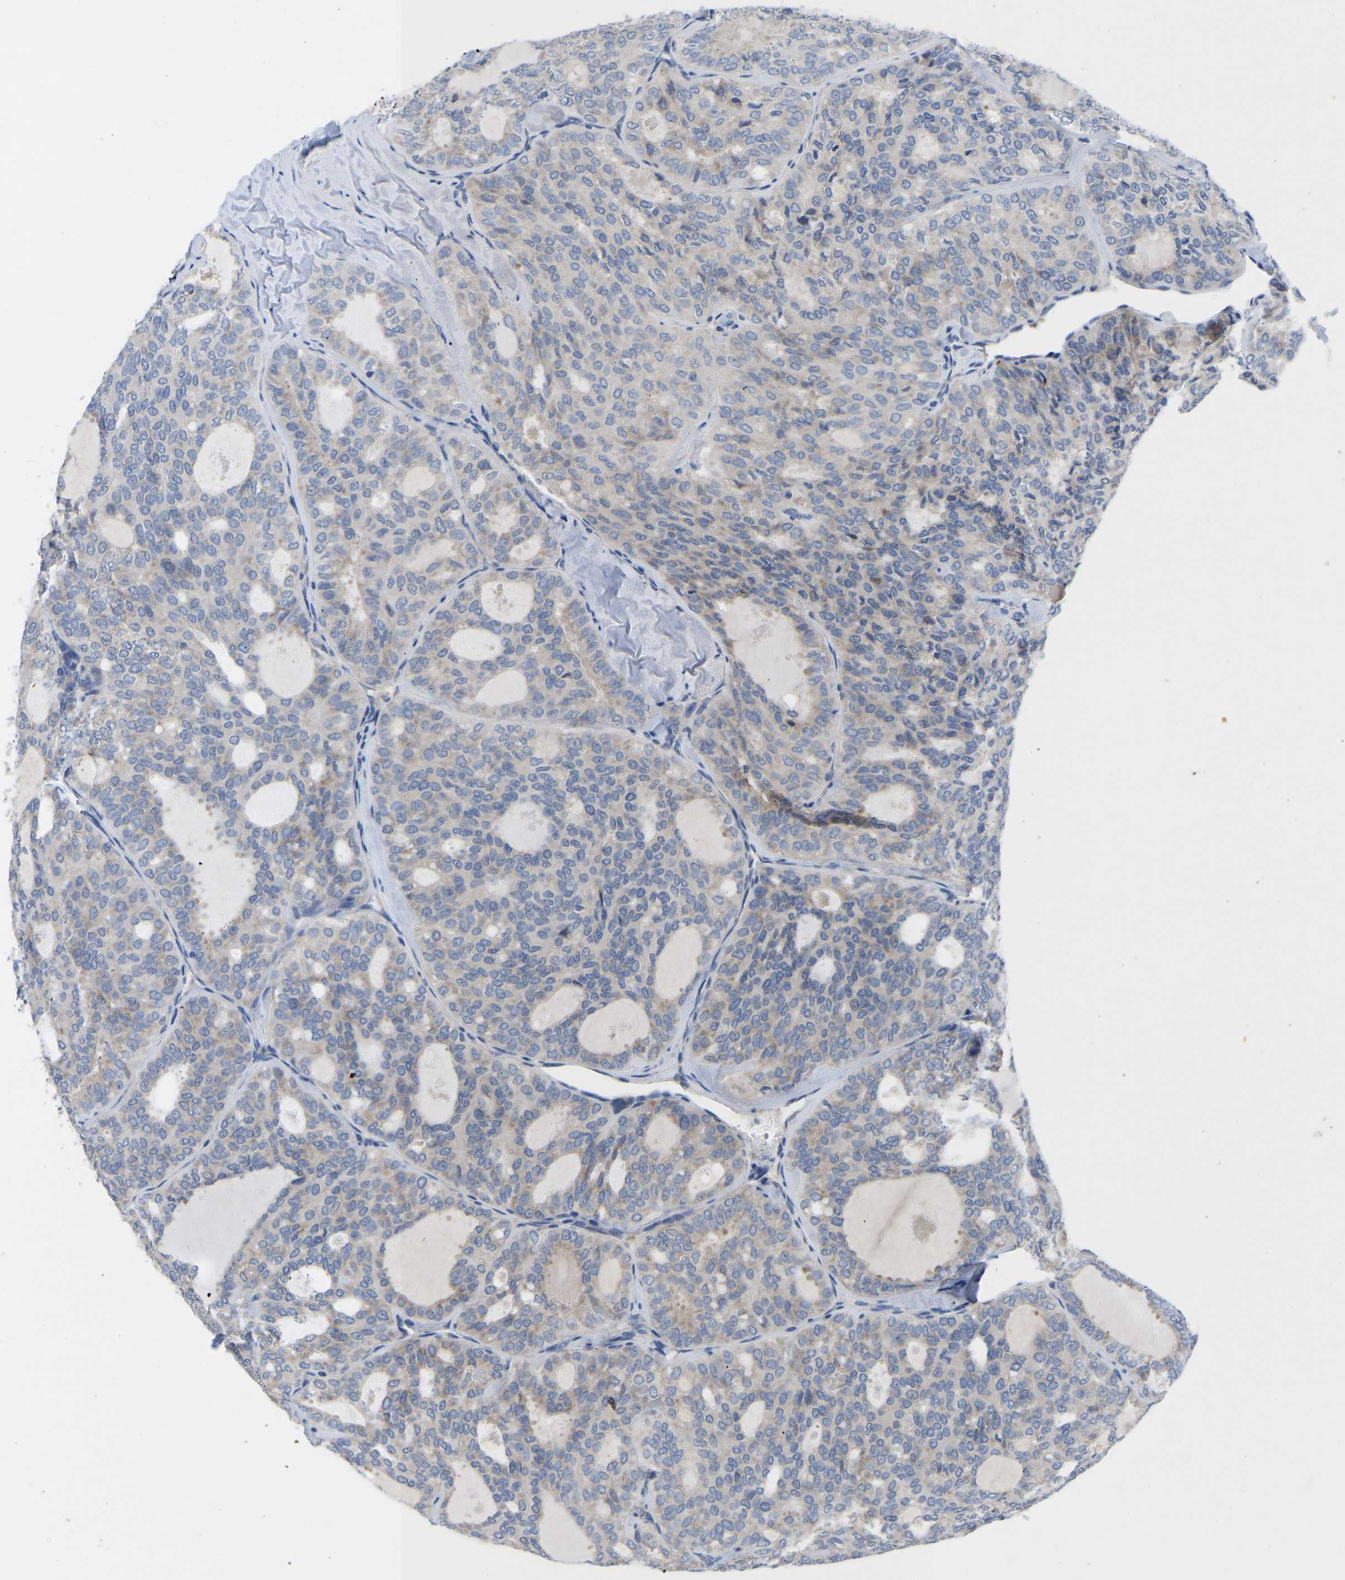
{"staining": {"intensity": "negative", "quantity": "none", "location": "none"}, "tissue": "thyroid cancer", "cell_type": "Tumor cells", "image_type": "cancer", "snomed": [{"axis": "morphology", "description": "Follicular adenoma carcinoma, NOS"}, {"axis": "topography", "description": "Thyroid gland"}], "caption": "Follicular adenoma carcinoma (thyroid) was stained to show a protein in brown. There is no significant positivity in tumor cells. Brightfield microscopy of immunohistochemistry stained with DAB (3,3'-diaminobenzidine) (brown) and hematoxylin (blue), captured at high magnification.", "gene": "ABCA10", "patient": {"sex": "male", "age": 75}}